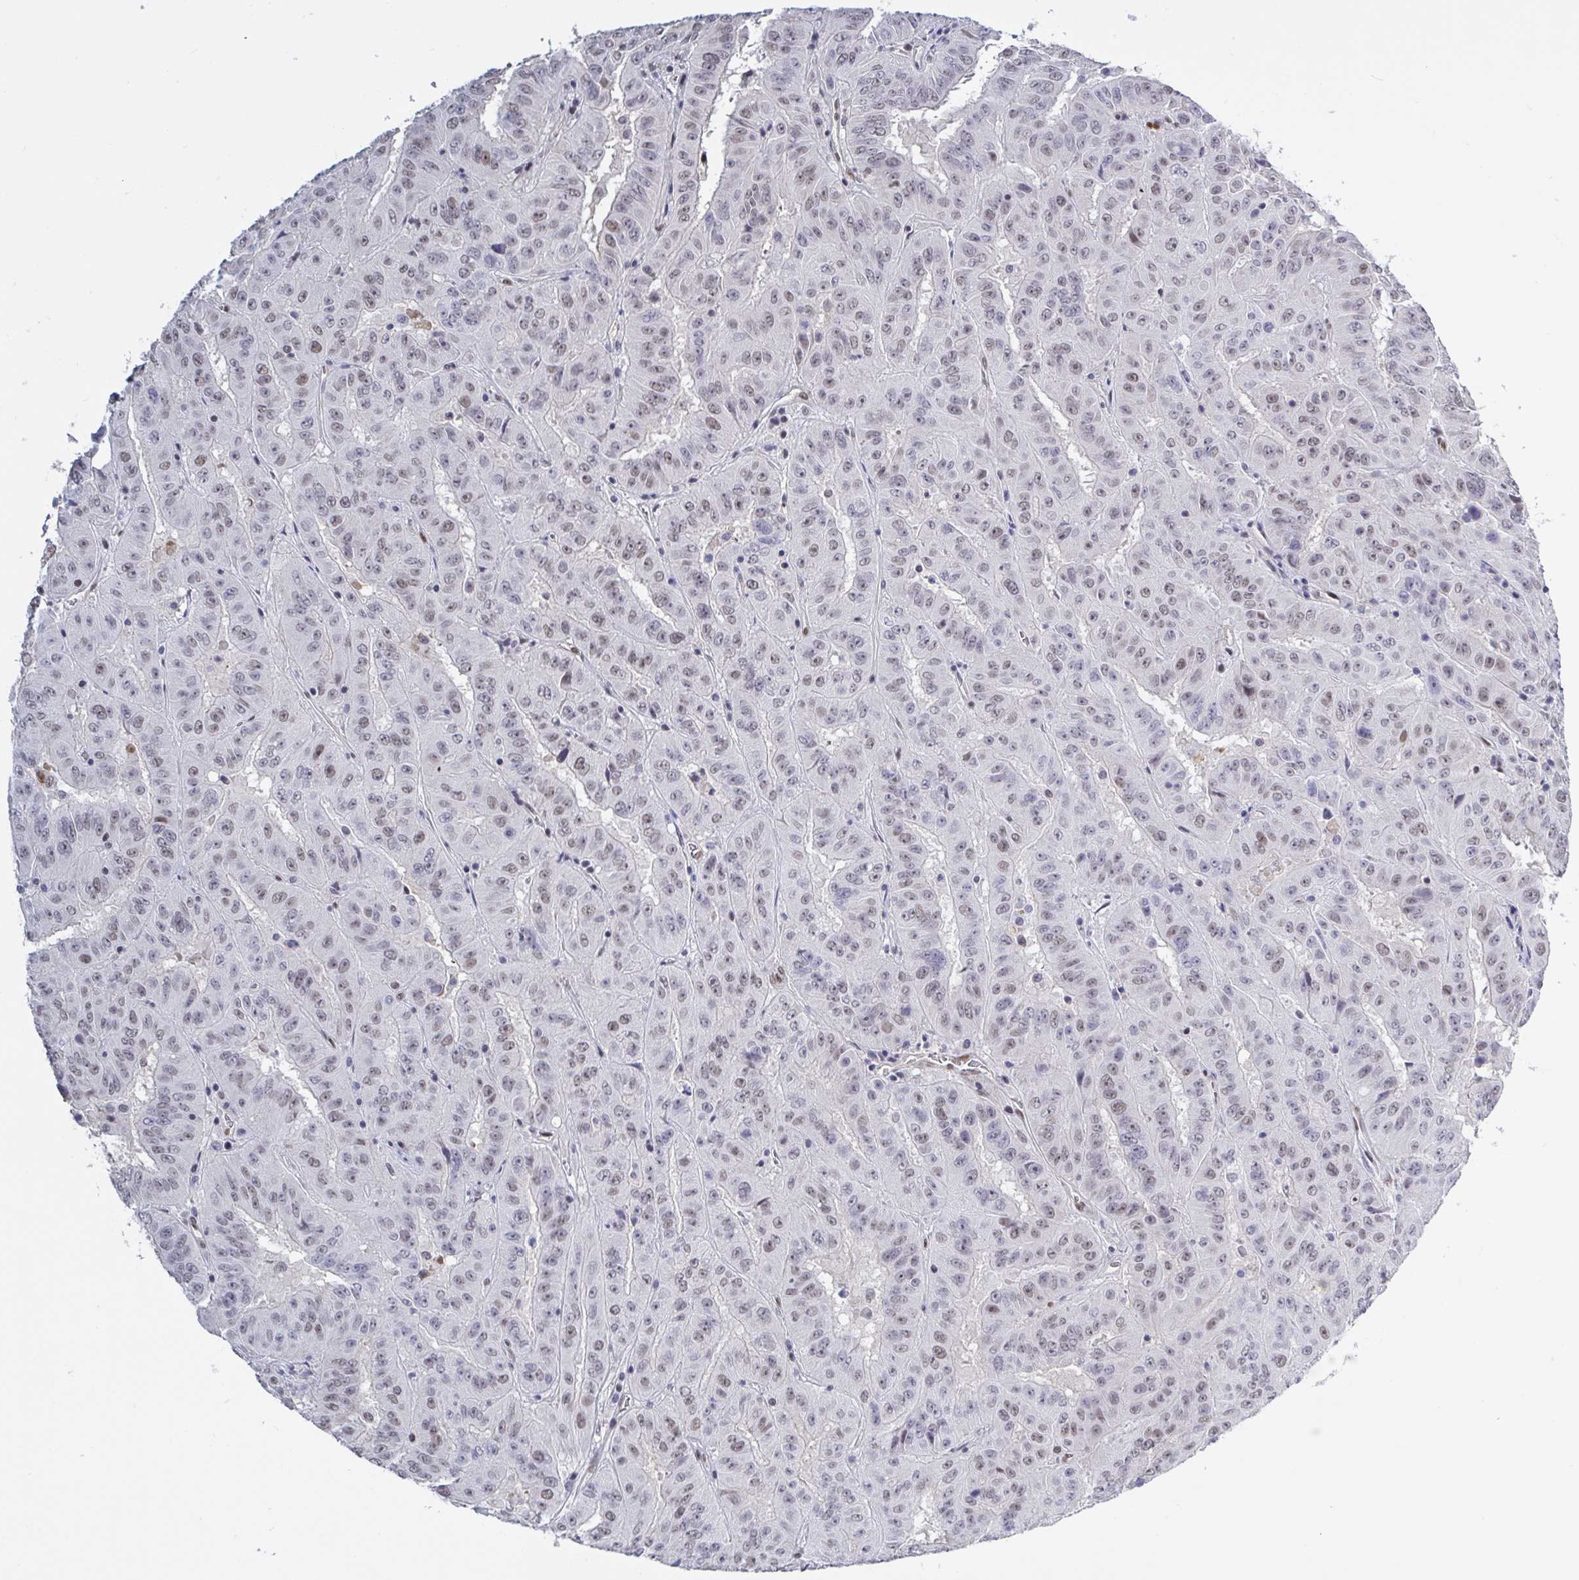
{"staining": {"intensity": "weak", "quantity": "25%-75%", "location": "nuclear"}, "tissue": "pancreatic cancer", "cell_type": "Tumor cells", "image_type": "cancer", "snomed": [{"axis": "morphology", "description": "Adenocarcinoma, NOS"}, {"axis": "topography", "description": "Pancreas"}], "caption": "Tumor cells exhibit weak nuclear expression in approximately 25%-75% of cells in adenocarcinoma (pancreatic). (DAB (3,3'-diaminobenzidine) = brown stain, brightfield microscopy at high magnification).", "gene": "BCL7B", "patient": {"sex": "male", "age": 63}}